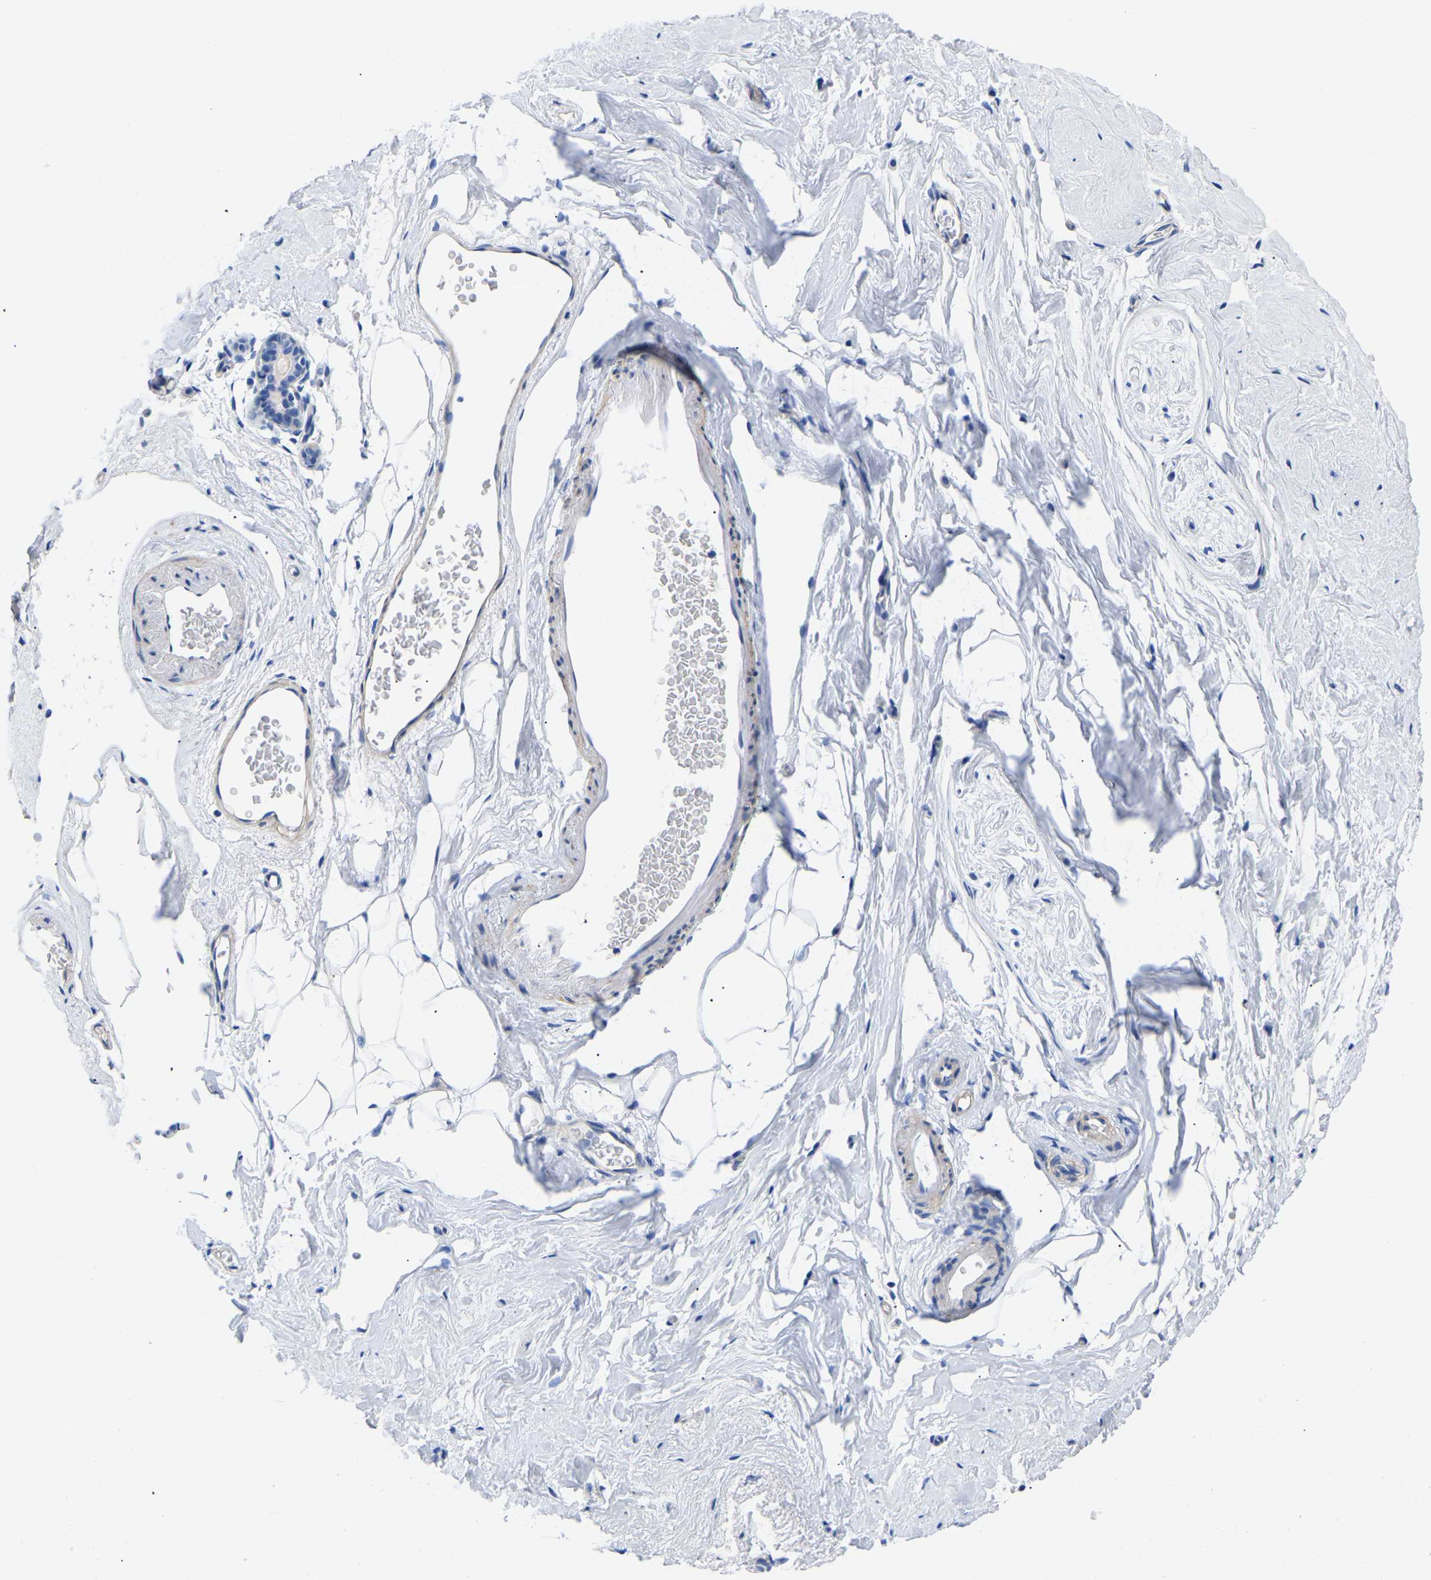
{"staining": {"intensity": "negative", "quantity": "none", "location": "none"}, "tissue": "breast", "cell_type": "Adipocytes", "image_type": "normal", "snomed": [{"axis": "morphology", "description": "Normal tissue, NOS"}, {"axis": "topography", "description": "Breast"}], "caption": "A high-resolution image shows IHC staining of benign breast, which exhibits no significant staining in adipocytes. Nuclei are stained in blue.", "gene": "UPK3A", "patient": {"sex": "female", "age": 62}}